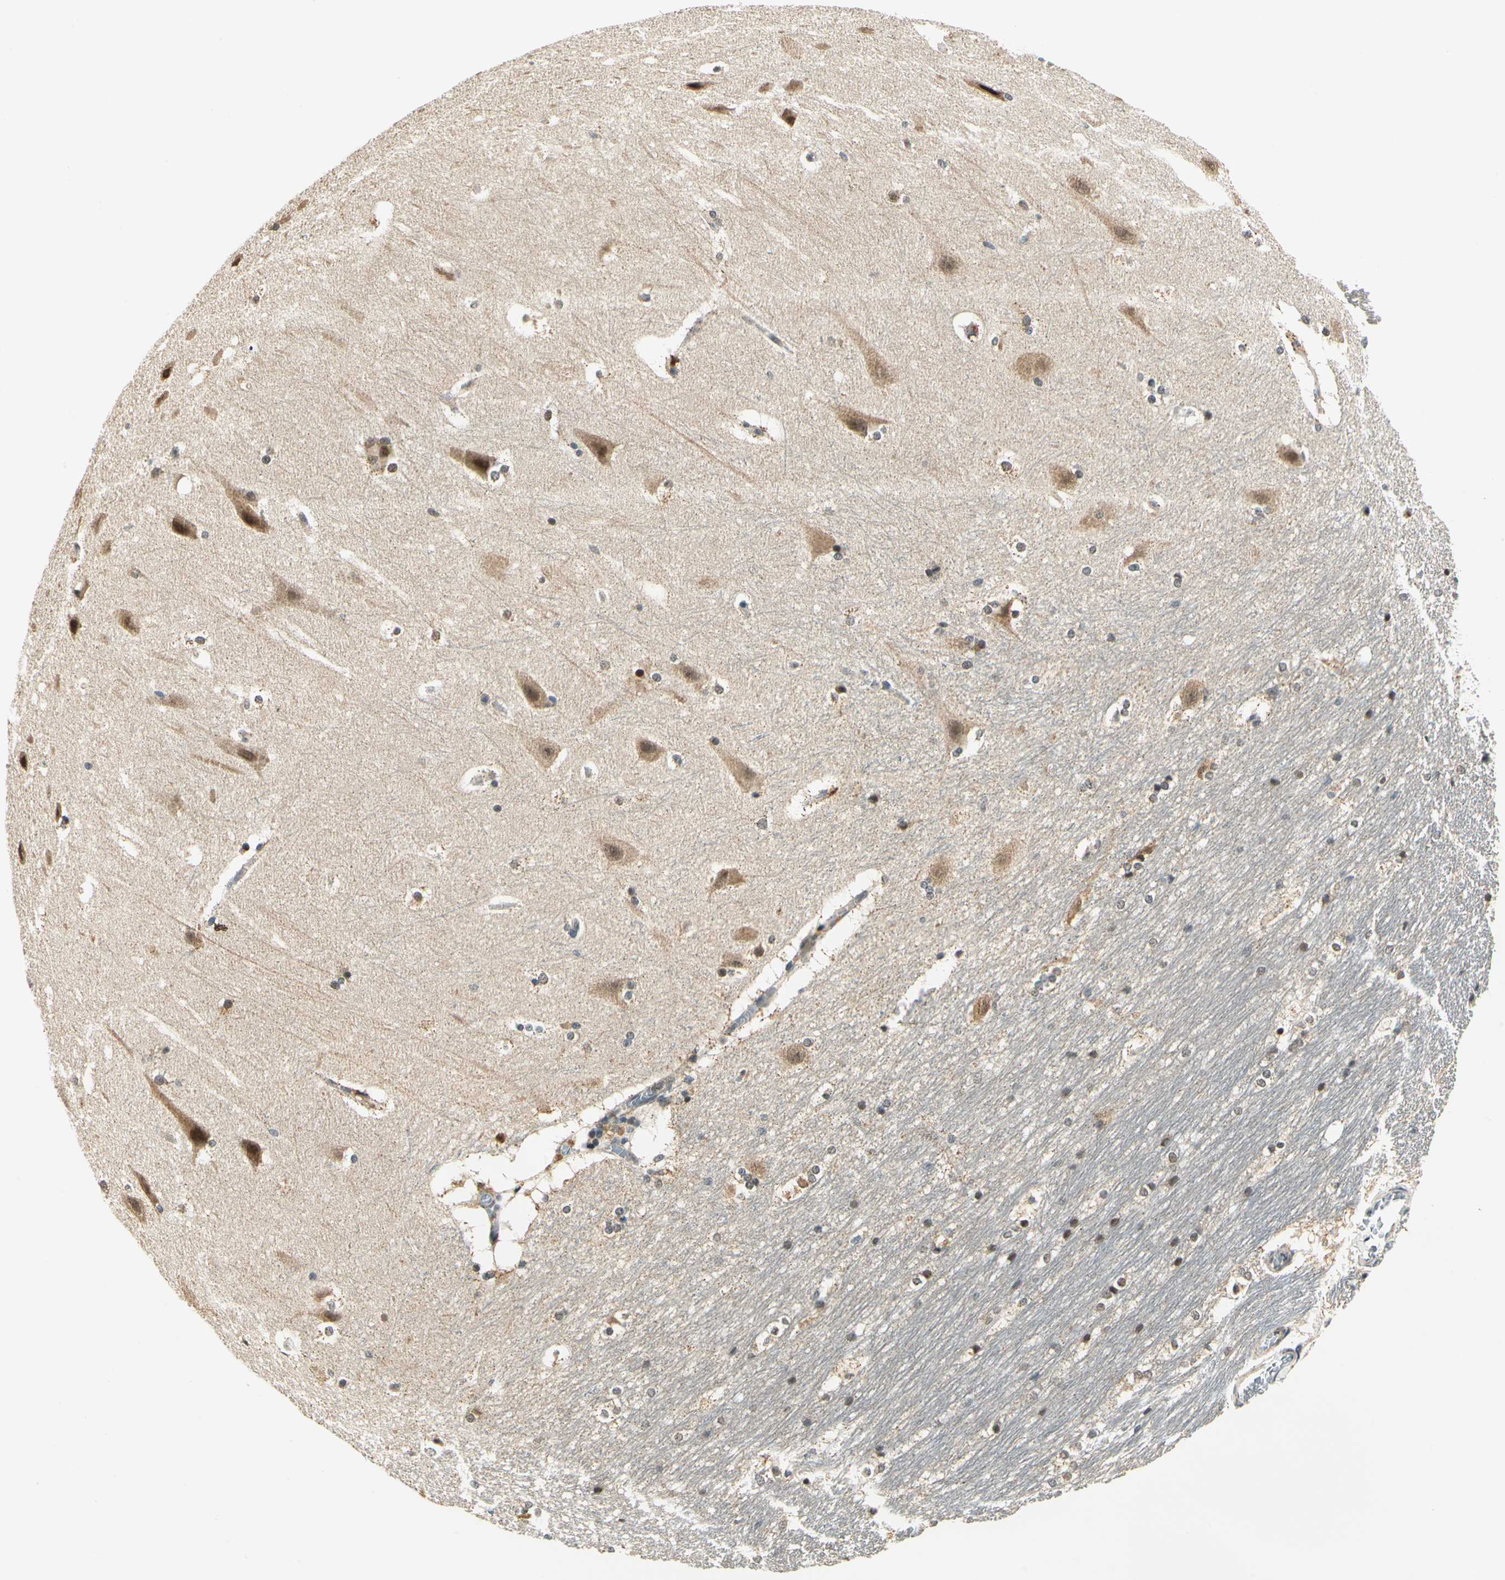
{"staining": {"intensity": "weak", "quantity": "25%-75%", "location": "cytoplasmic/membranous"}, "tissue": "hippocampus", "cell_type": "Glial cells", "image_type": "normal", "snomed": [{"axis": "morphology", "description": "Normal tissue, NOS"}, {"axis": "topography", "description": "Hippocampus"}], "caption": "About 25%-75% of glial cells in benign human hippocampus exhibit weak cytoplasmic/membranous protein expression as visualized by brown immunohistochemical staining.", "gene": "PDK2", "patient": {"sex": "female", "age": 19}}